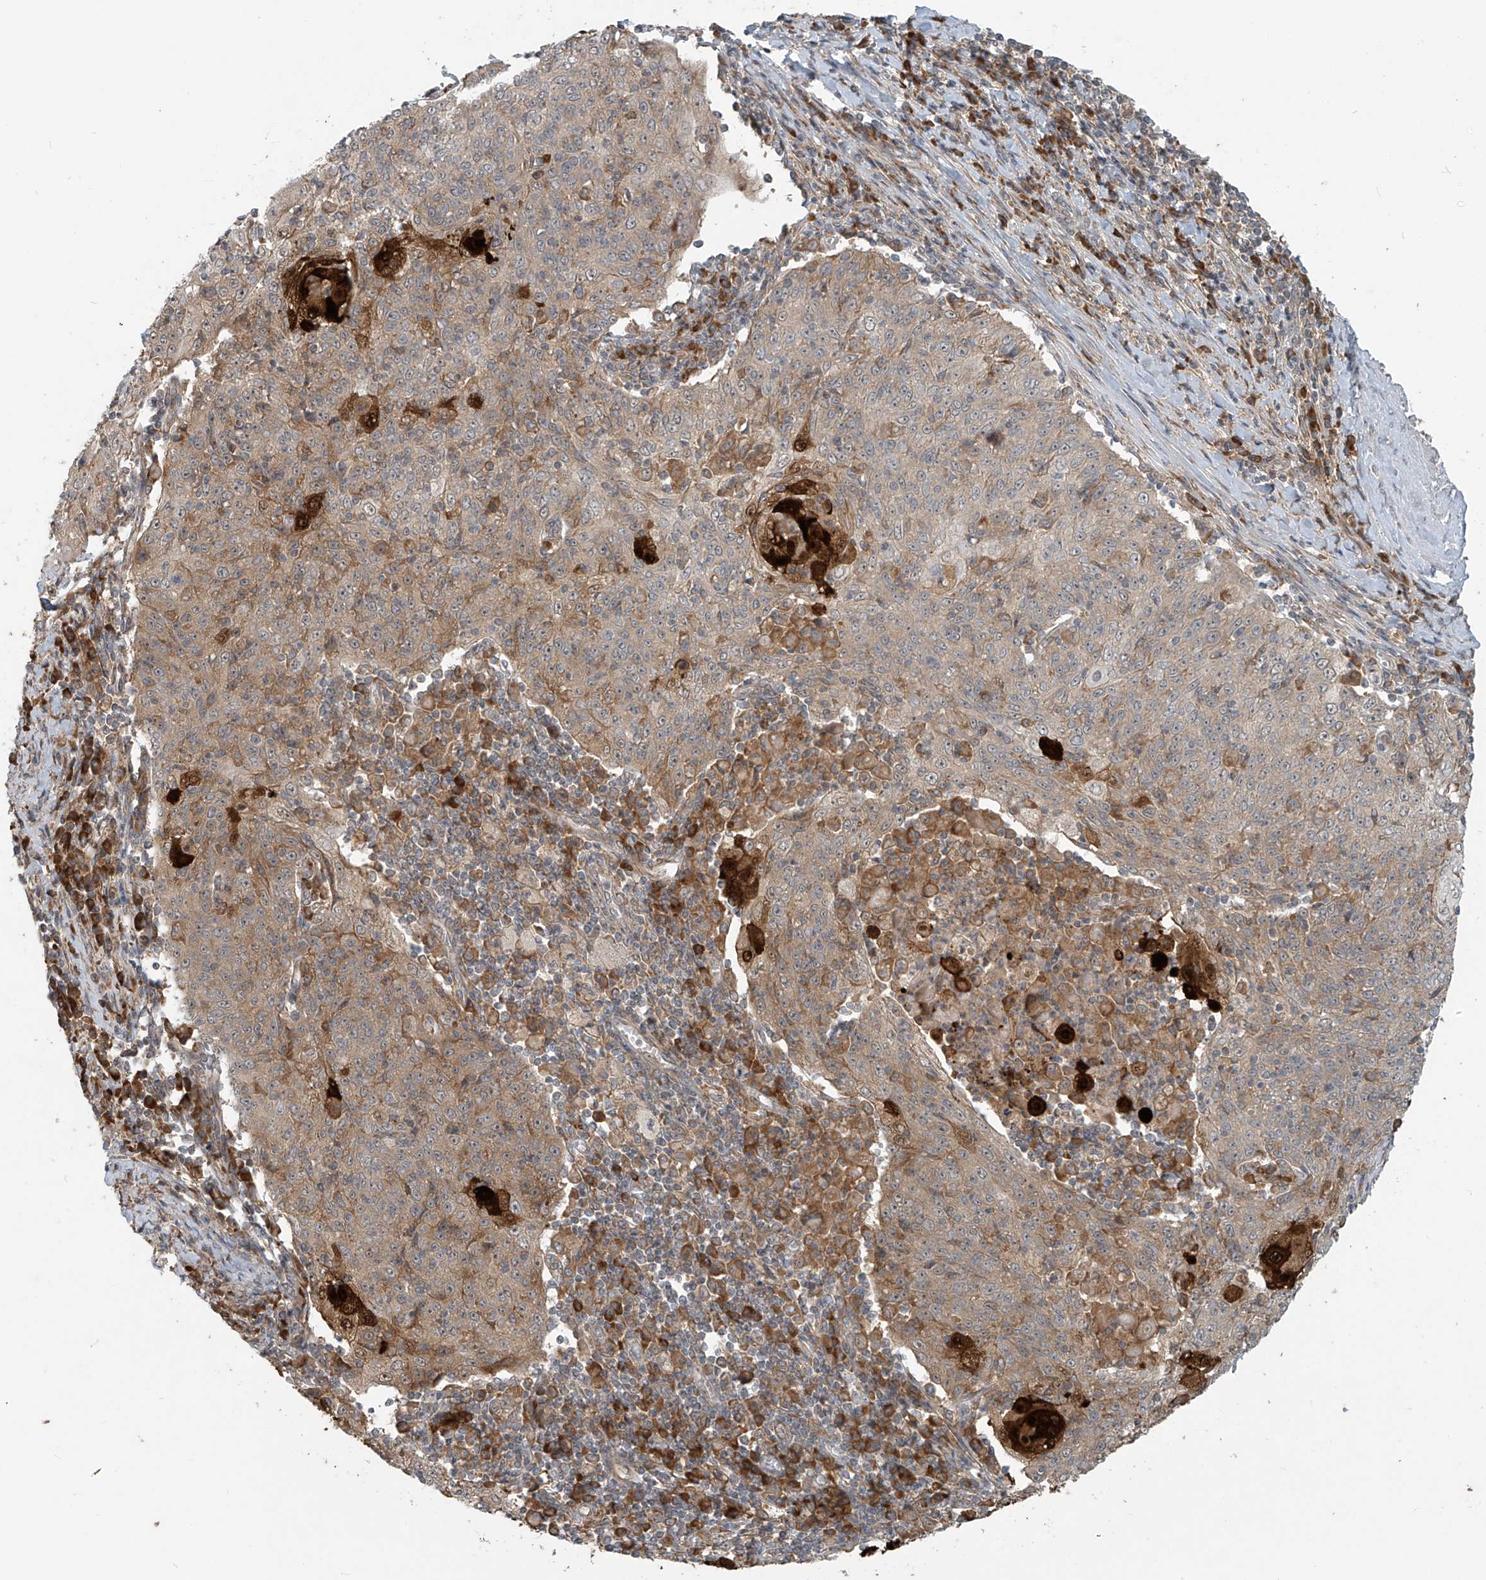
{"staining": {"intensity": "moderate", "quantity": "25%-75%", "location": "cytoplasmic/membranous"}, "tissue": "cervical cancer", "cell_type": "Tumor cells", "image_type": "cancer", "snomed": [{"axis": "morphology", "description": "Squamous cell carcinoma, NOS"}, {"axis": "topography", "description": "Cervix"}], "caption": "Tumor cells exhibit medium levels of moderate cytoplasmic/membranous staining in approximately 25%-75% of cells in cervical squamous cell carcinoma. (Stains: DAB in brown, nuclei in blue, Microscopy: brightfield microscopy at high magnification).", "gene": "KATNIP", "patient": {"sex": "female", "age": 48}}